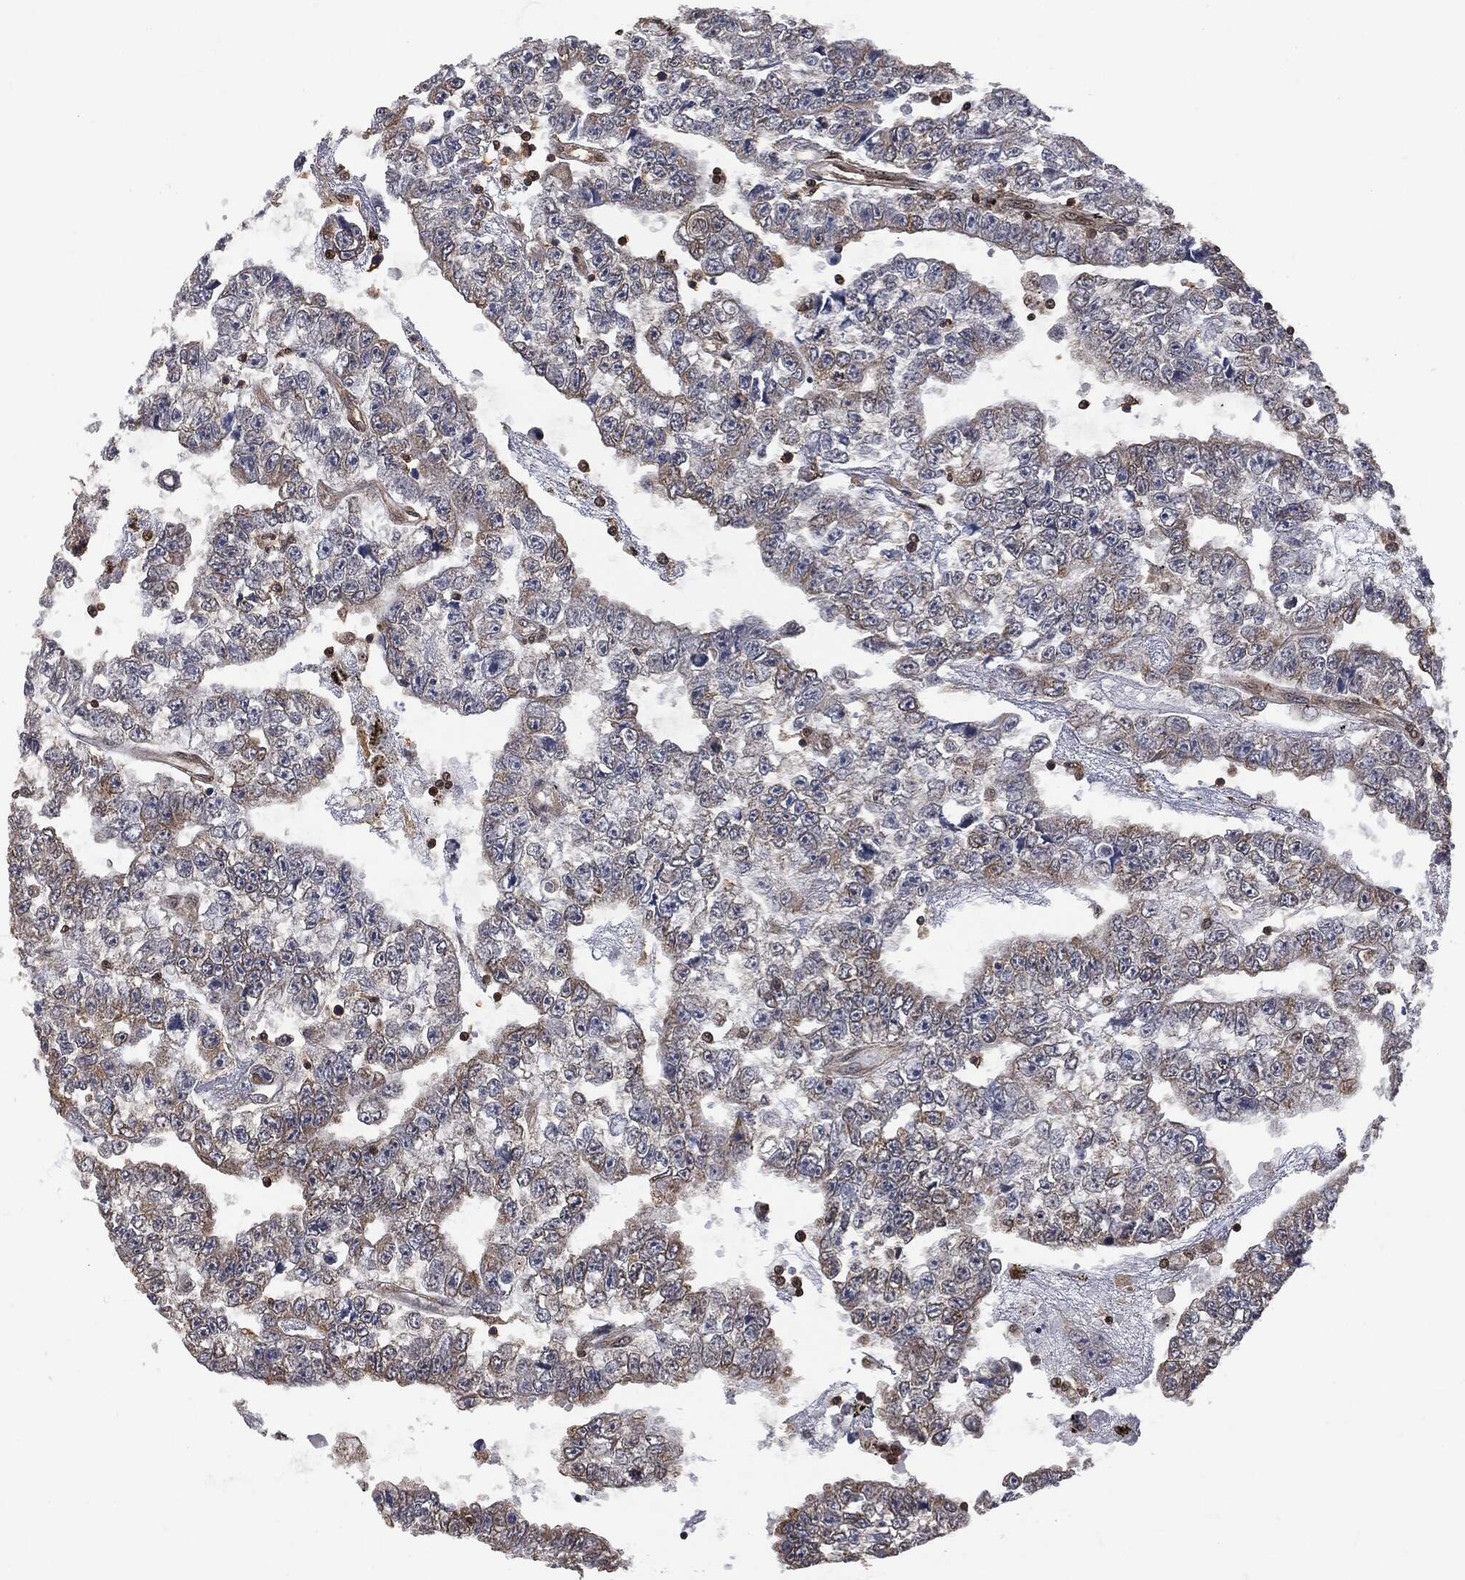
{"staining": {"intensity": "moderate", "quantity": "<25%", "location": "cytoplasmic/membranous"}, "tissue": "testis cancer", "cell_type": "Tumor cells", "image_type": "cancer", "snomed": [{"axis": "morphology", "description": "Carcinoma, Embryonal, NOS"}, {"axis": "topography", "description": "Testis"}], "caption": "Testis cancer (embryonal carcinoma) stained for a protein shows moderate cytoplasmic/membranous positivity in tumor cells. (Stains: DAB (3,3'-diaminobenzidine) in brown, nuclei in blue, Microscopy: brightfield microscopy at high magnification).", "gene": "PSMB10", "patient": {"sex": "male", "age": 25}}